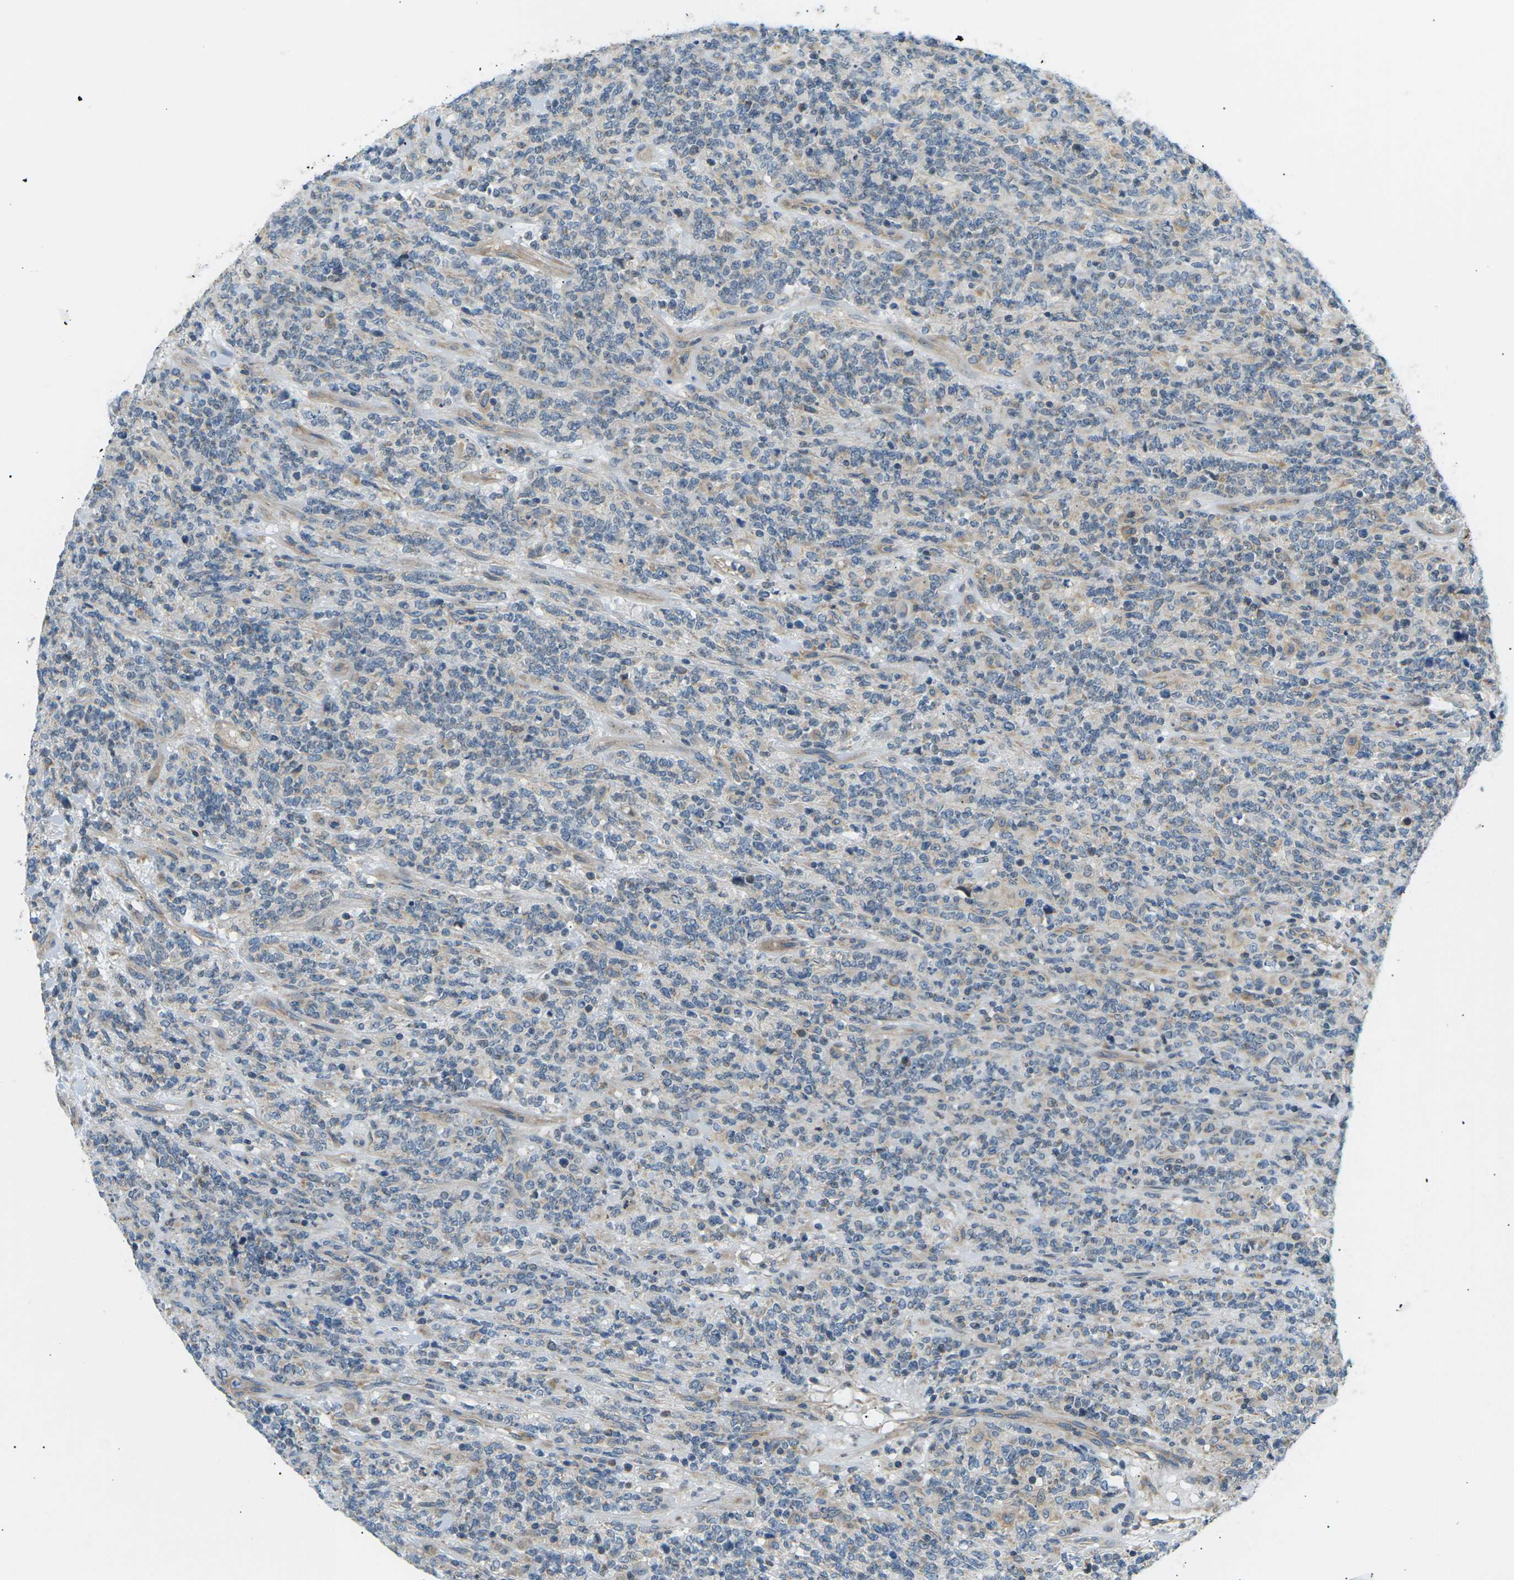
{"staining": {"intensity": "negative", "quantity": "none", "location": "none"}, "tissue": "lymphoma", "cell_type": "Tumor cells", "image_type": "cancer", "snomed": [{"axis": "morphology", "description": "Malignant lymphoma, non-Hodgkin's type, High grade"}, {"axis": "topography", "description": "Soft tissue"}], "caption": "This is a photomicrograph of immunohistochemistry staining of high-grade malignant lymphoma, non-Hodgkin's type, which shows no positivity in tumor cells. (DAB (3,3'-diaminobenzidine) IHC visualized using brightfield microscopy, high magnification).", "gene": "TBC1D8", "patient": {"sex": "male", "age": 18}}